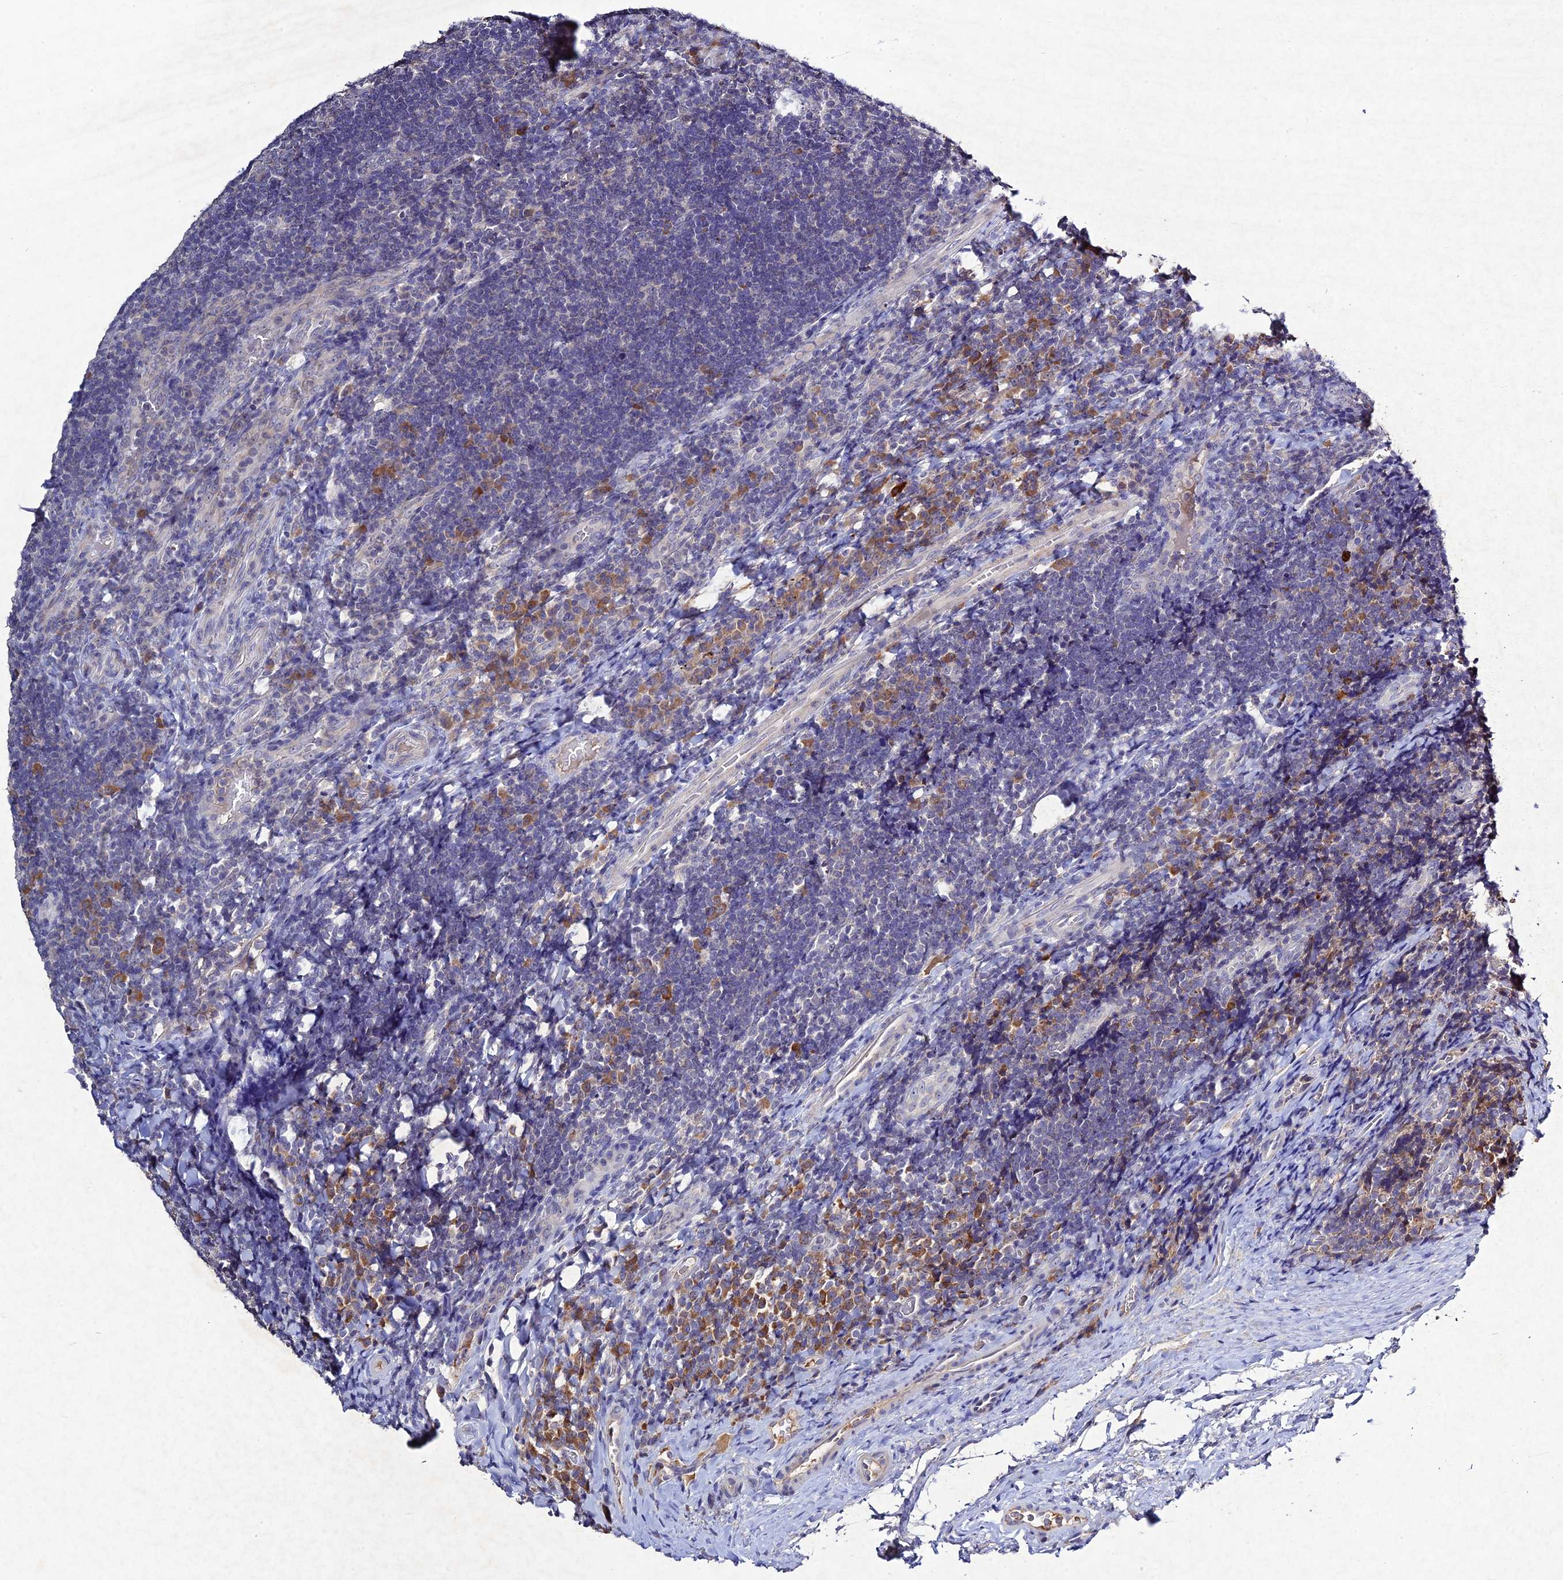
{"staining": {"intensity": "moderate", "quantity": "<25%", "location": "cytoplasmic/membranous"}, "tissue": "tonsil", "cell_type": "Germinal center cells", "image_type": "normal", "snomed": [{"axis": "morphology", "description": "Normal tissue, NOS"}, {"axis": "topography", "description": "Tonsil"}], "caption": "Protein analysis of benign tonsil exhibits moderate cytoplasmic/membranous staining in approximately <25% of germinal center cells. (DAB IHC, brown staining for protein, blue staining for nuclei).", "gene": "CHST5", "patient": {"sex": "male", "age": 17}}